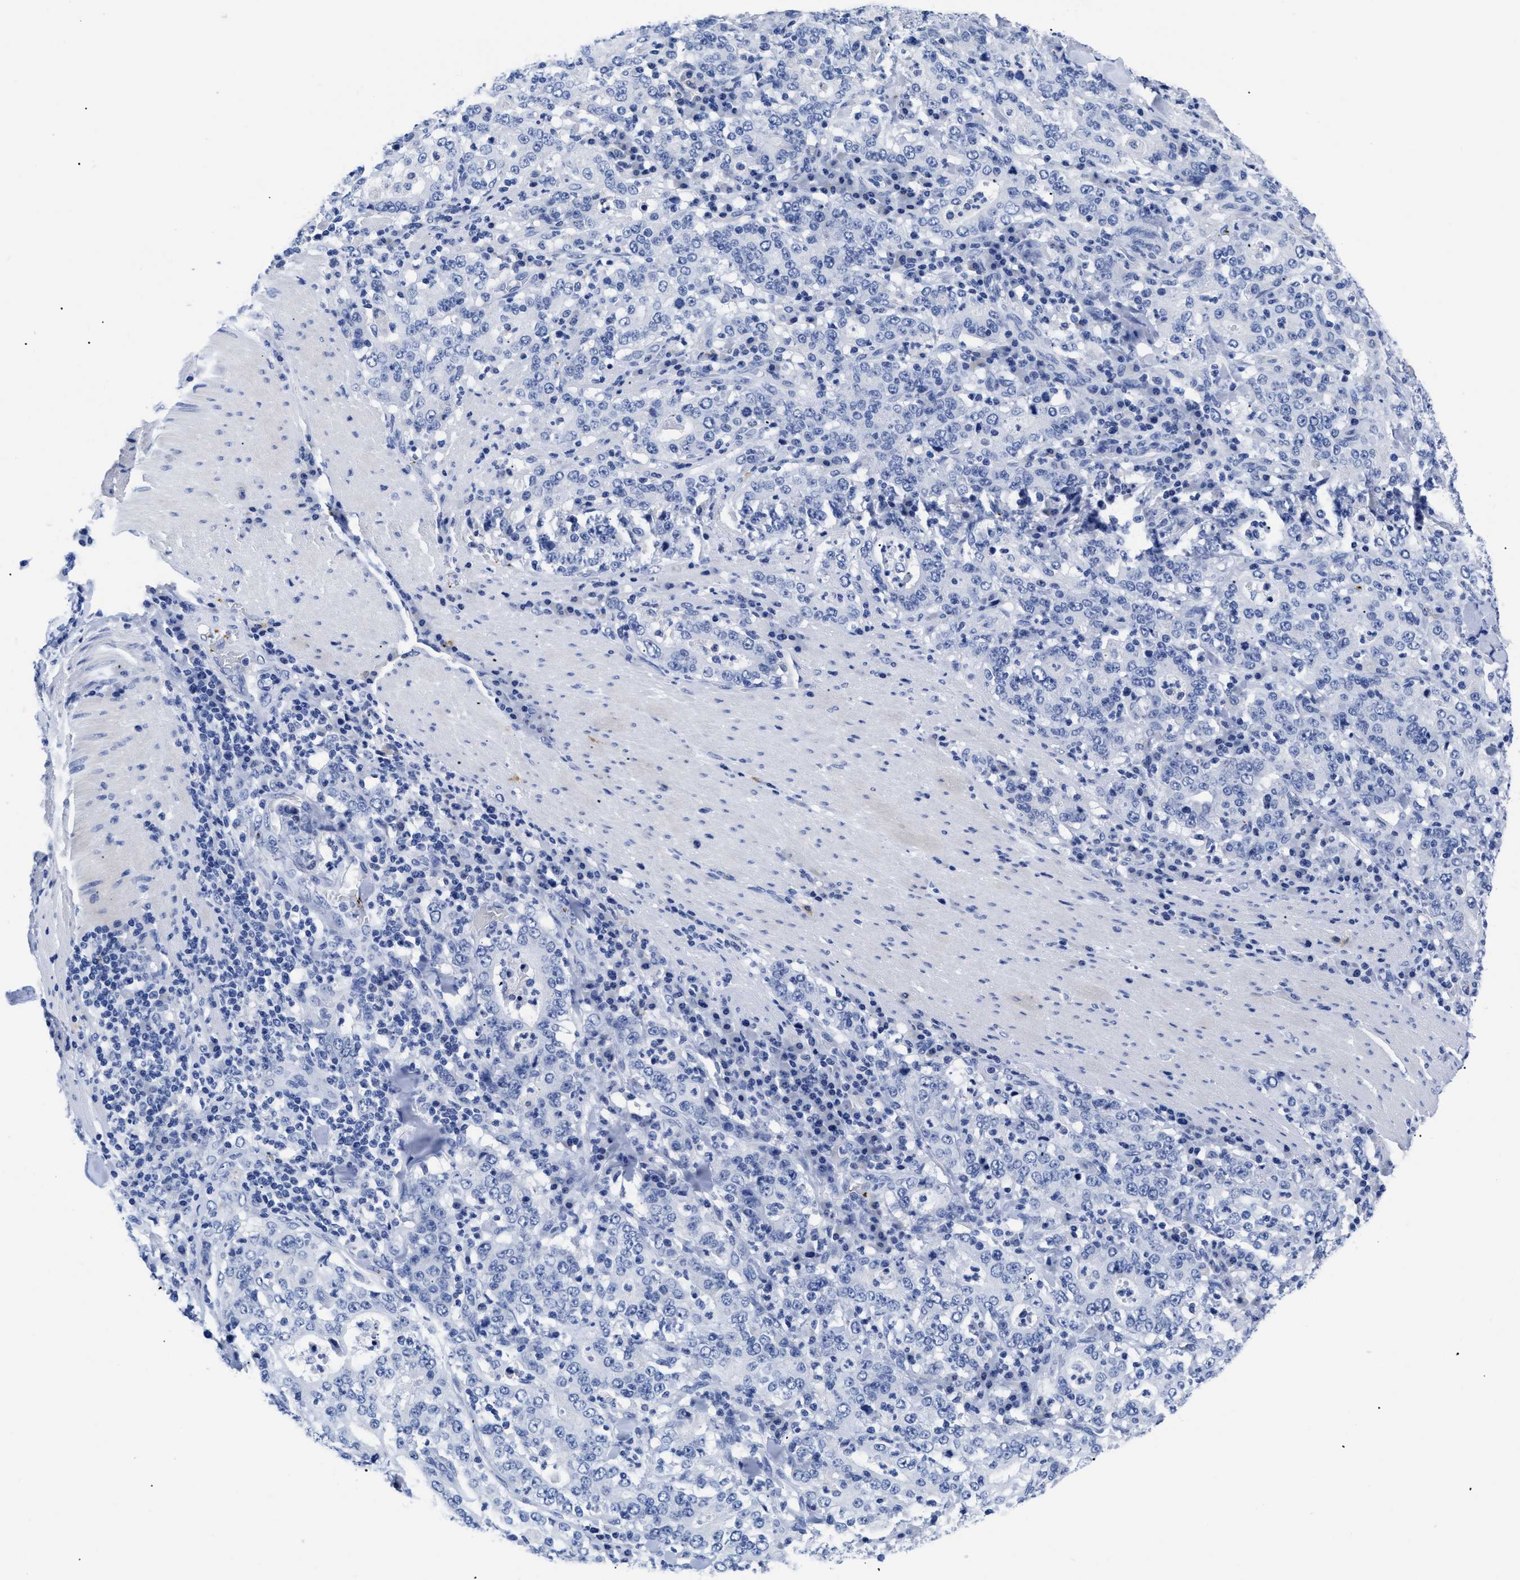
{"staining": {"intensity": "negative", "quantity": "none", "location": "none"}, "tissue": "stomach cancer", "cell_type": "Tumor cells", "image_type": "cancer", "snomed": [{"axis": "morphology", "description": "Normal tissue, NOS"}, {"axis": "morphology", "description": "Adenocarcinoma, NOS"}, {"axis": "topography", "description": "Stomach, upper"}, {"axis": "topography", "description": "Stomach"}], "caption": "This is an immunohistochemistry micrograph of human stomach cancer. There is no positivity in tumor cells.", "gene": "TREML1", "patient": {"sex": "male", "age": 59}}